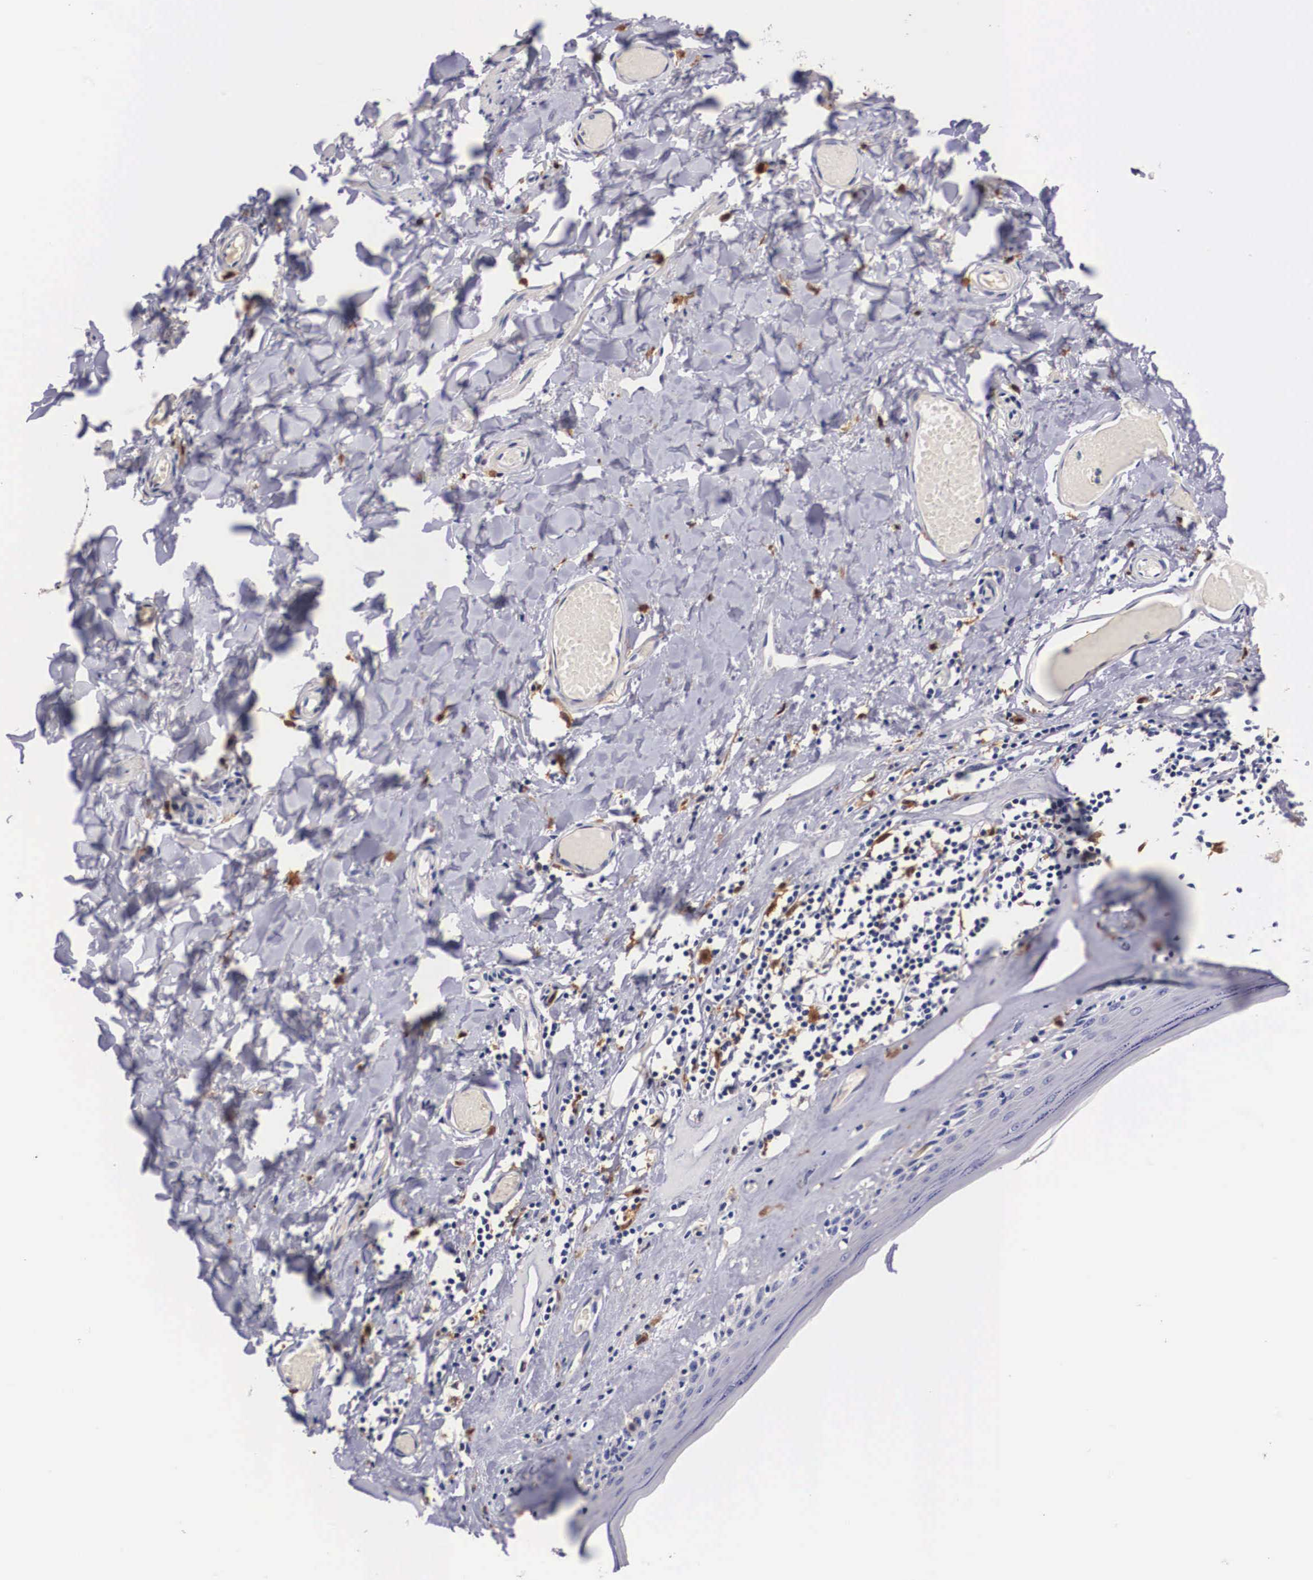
{"staining": {"intensity": "negative", "quantity": "none", "location": "none"}, "tissue": "skin", "cell_type": "Epidermal cells", "image_type": "normal", "snomed": [{"axis": "morphology", "description": "Normal tissue, NOS"}, {"axis": "topography", "description": "Vascular tissue"}, {"axis": "topography", "description": "Vulva"}, {"axis": "topography", "description": "Peripheral nerve tissue"}], "caption": "DAB (3,3'-diaminobenzidine) immunohistochemical staining of benign human skin shows no significant staining in epidermal cells. (Brightfield microscopy of DAB (3,3'-diaminobenzidine) immunohistochemistry (IHC) at high magnification).", "gene": "RENBP", "patient": {"sex": "female", "age": 86}}